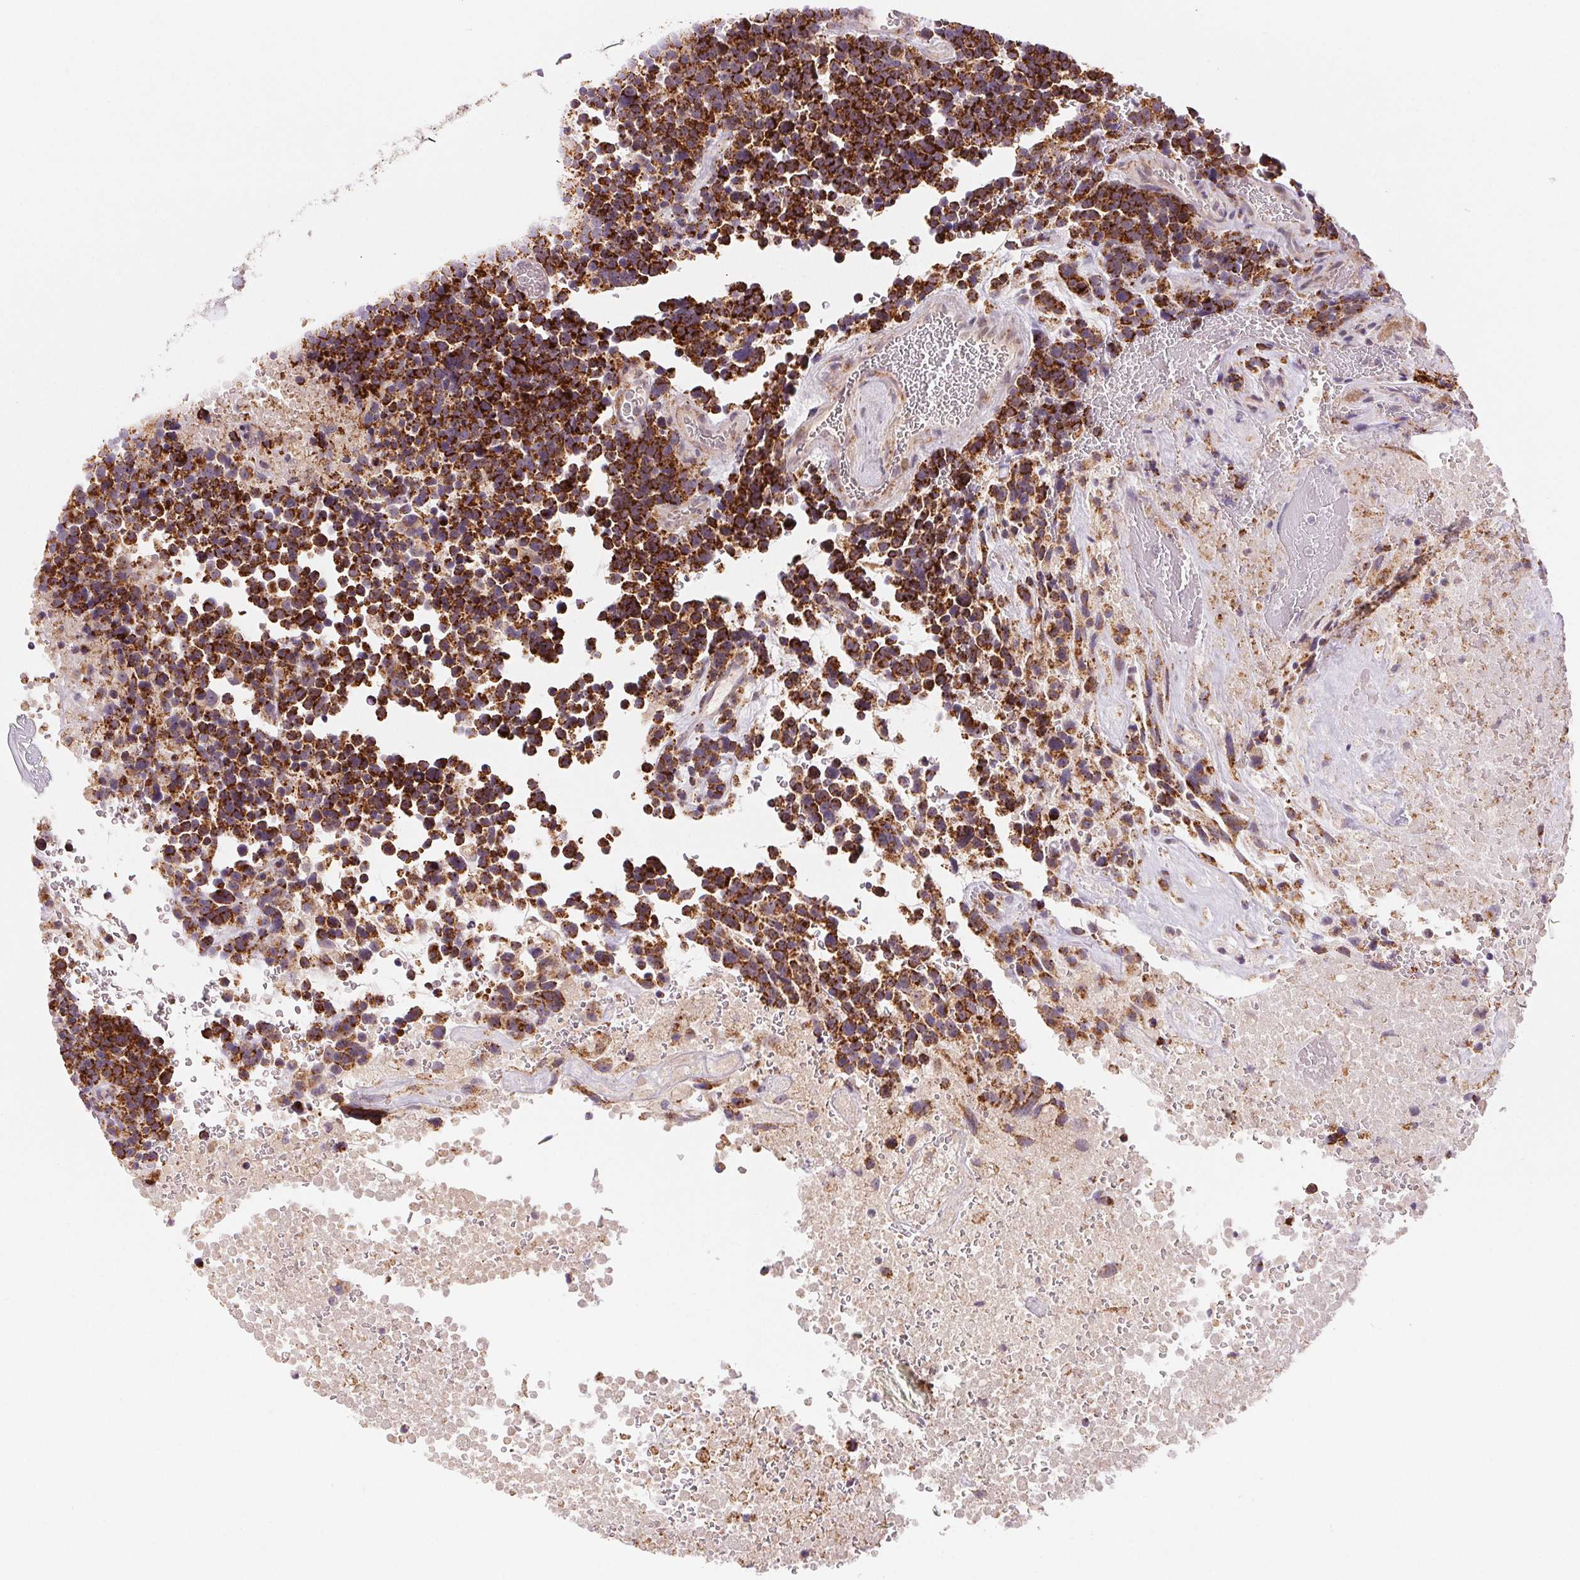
{"staining": {"intensity": "strong", "quantity": ">75%", "location": "cytoplasmic/membranous"}, "tissue": "glioma", "cell_type": "Tumor cells", "image_type": "cancer", "snomed": [{"axis": "morphology", "description": "Glioma, malignant, High grade"}, {"axis": "topography", "description": "Brain"}], "caption": "Immunohistochemical staining of human high-grade glioma (malignant) demonstrates high levels of strong cytoplasmic/membranous expression in about >75% of tumor cells.", "gene": "HINT2", "patient": {"sex": "male", "age": 33}}